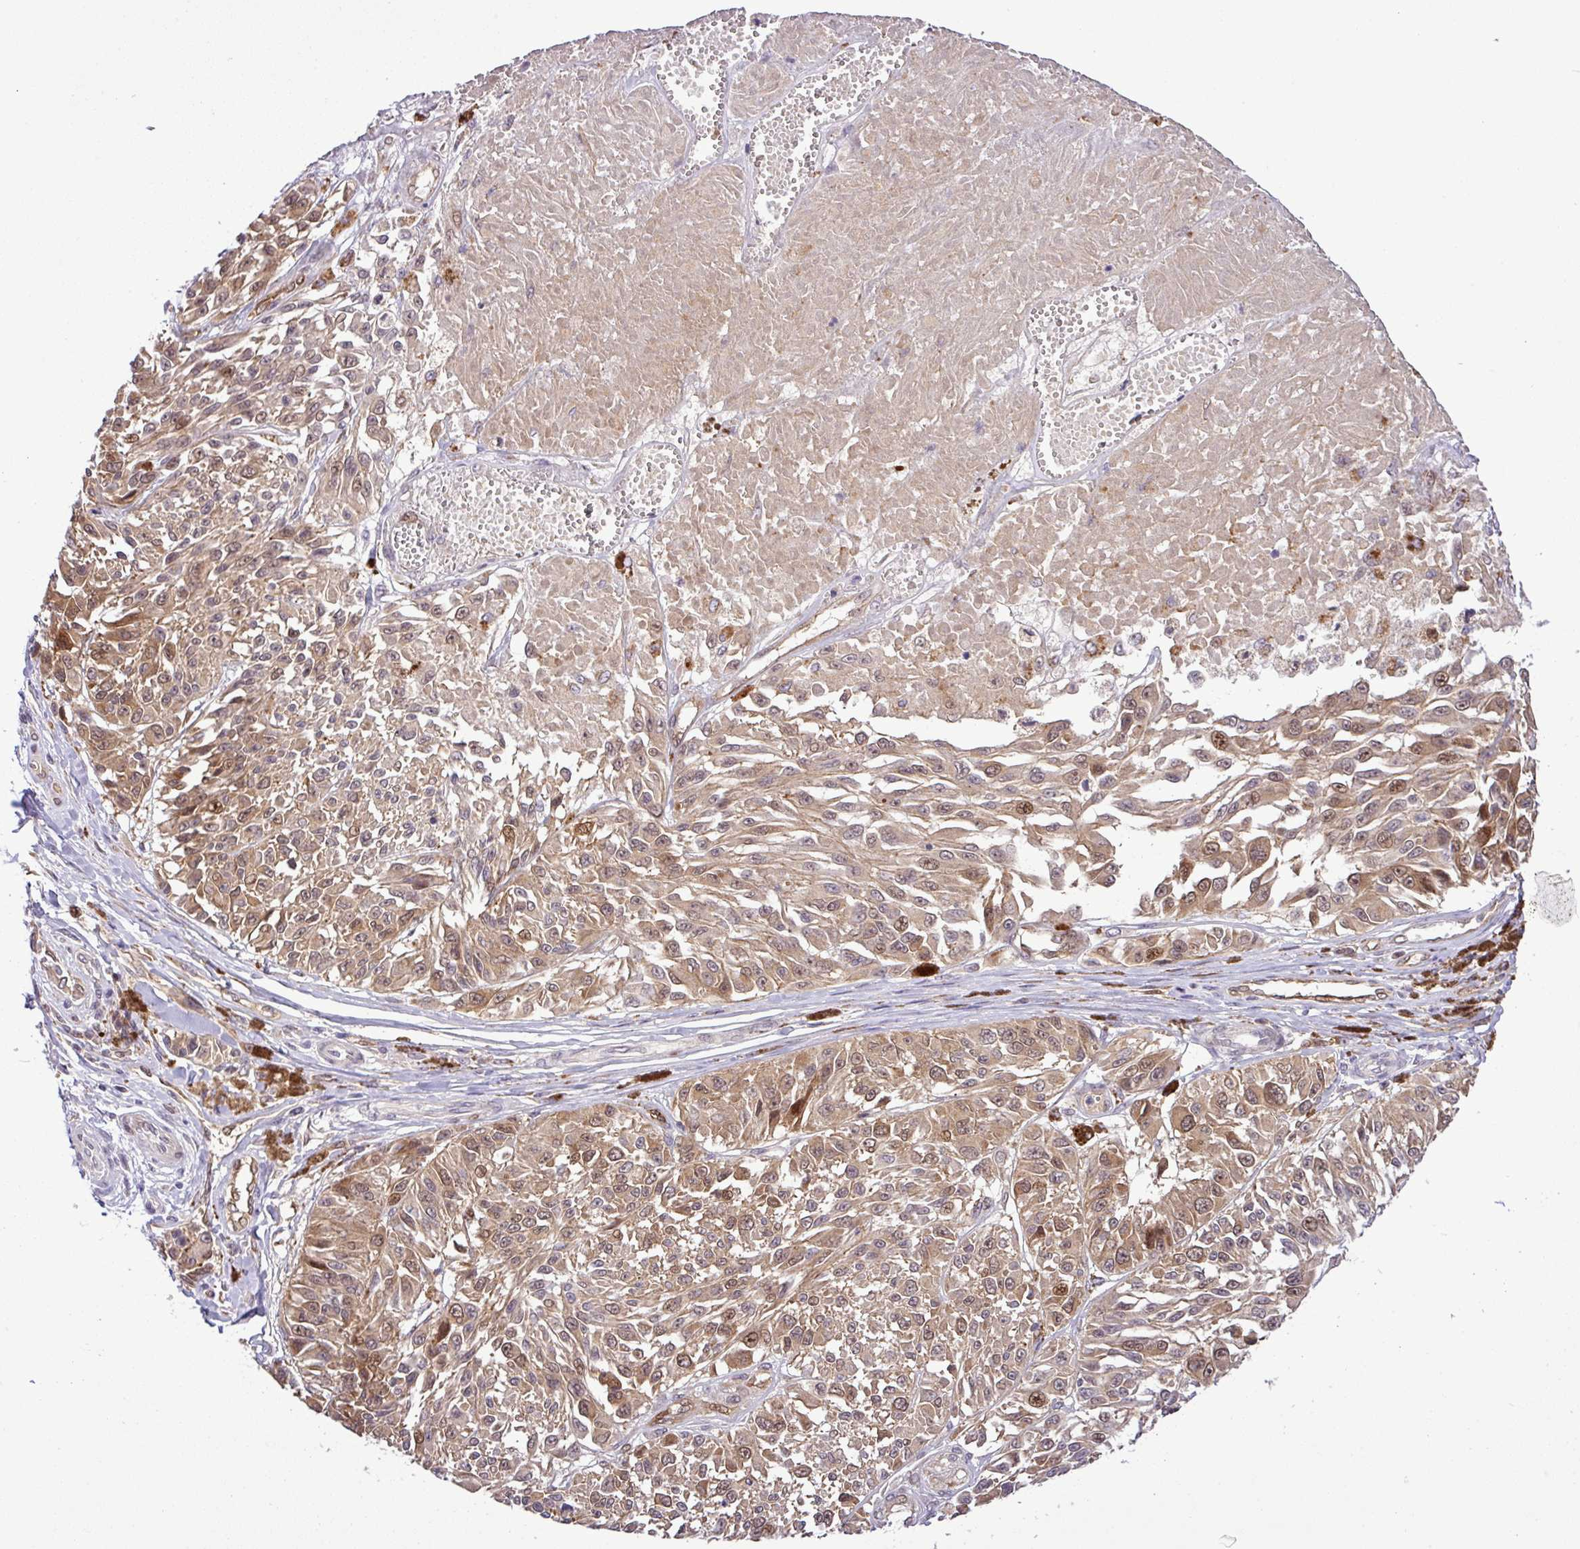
{"staining": {"intensity": "moderate", "quantity": "25%-75%", "location": "cytoplasmic/membranous,nuclear"}, "tissue": "melanoma", "cell_type": "Tumor cells", "image_type": "cancer", "snomed": [{"axis": "morphology", "description": "Malignant melanoma, NOS"}, {"axis": "topography", "description": "Skin"}], "caption": "Melanoma was stained to show a protein in brown. There is medium levels of moderate cytoplasmic/membranous and nuclear positivity in approximately 25%-75% of tumor cells. The protein of interest is shown in brown color, while the nuclei are stained blue.", "gene": "CARHSP1", "patient": {"sex": "male", "age": 94}}